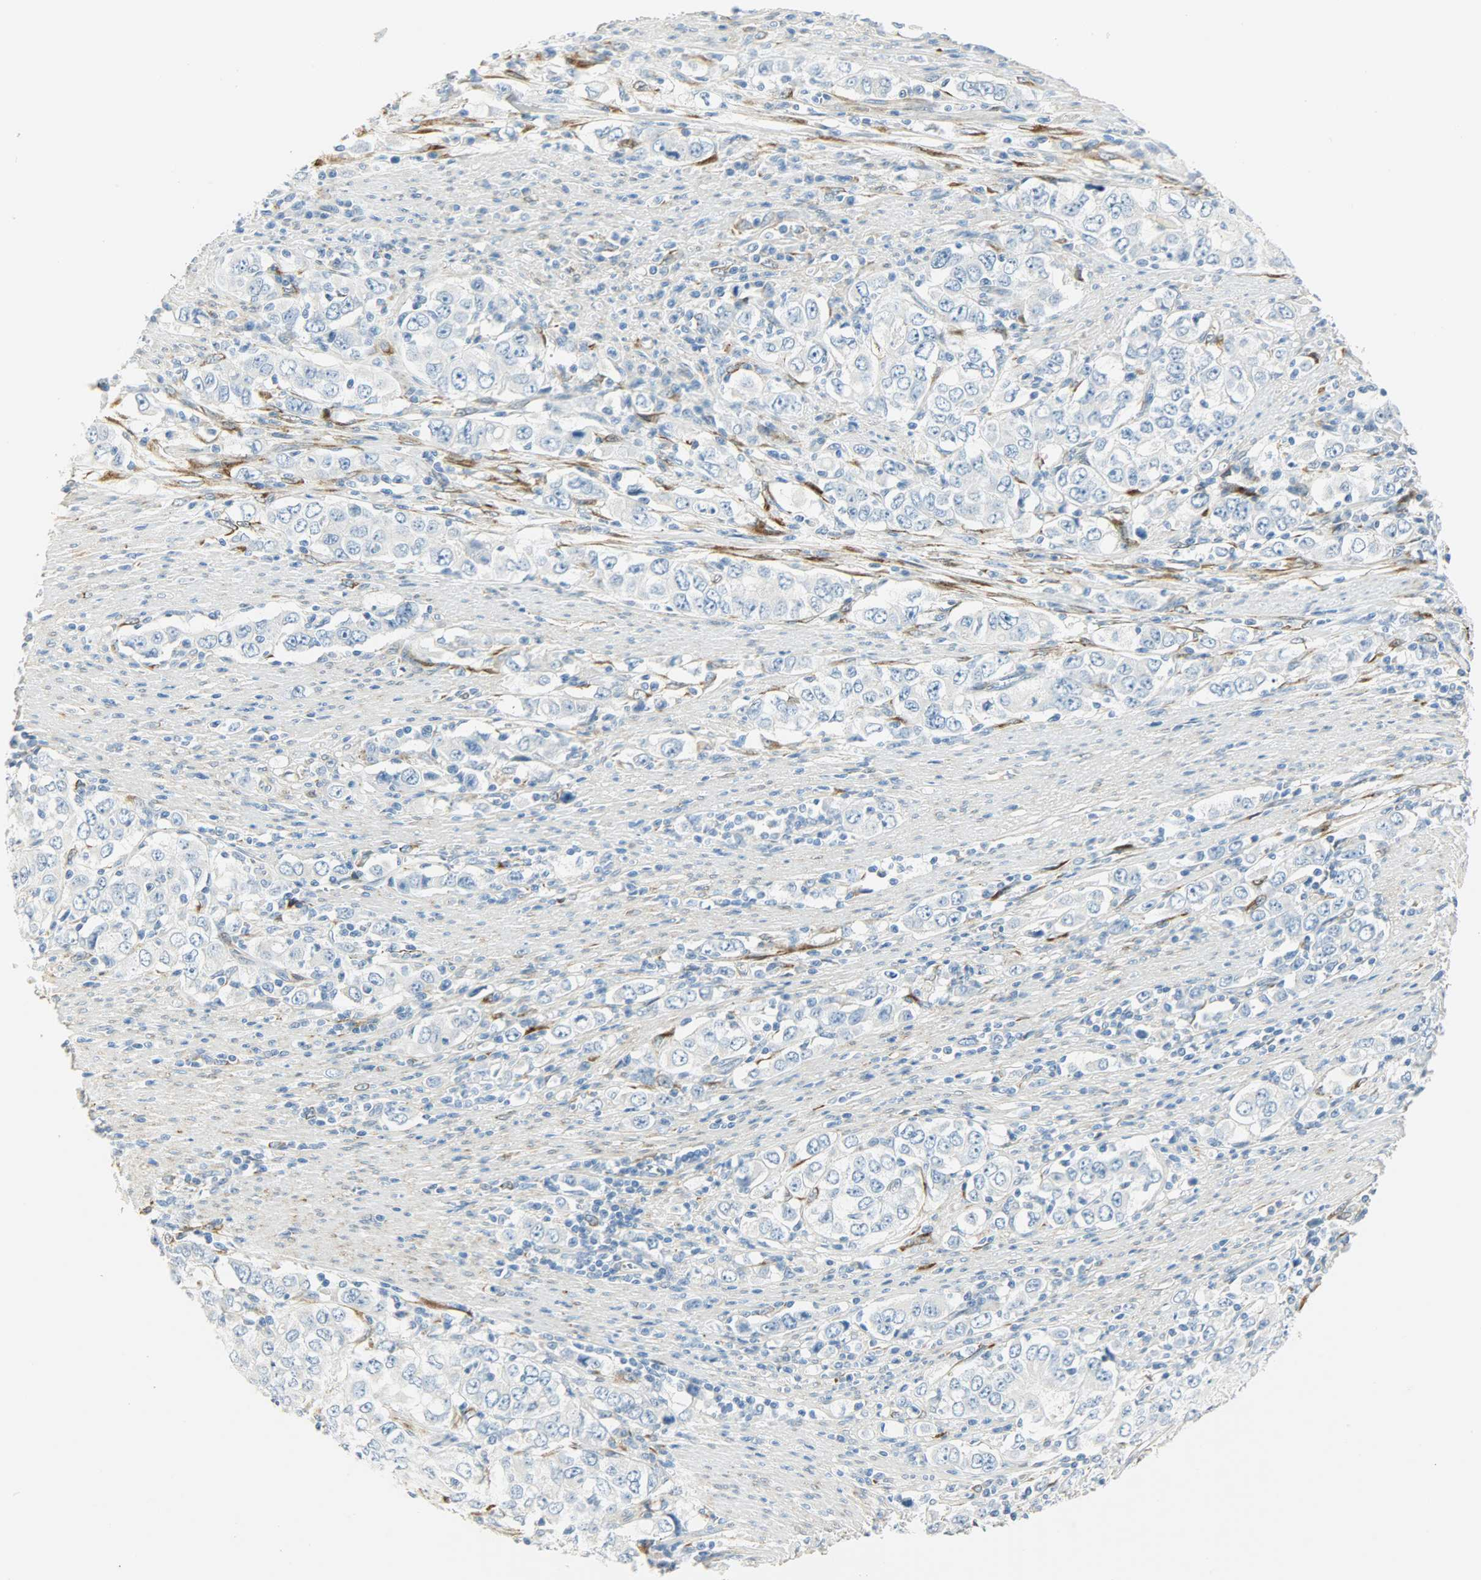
{"staining": {"intensity": "negative", "quantity": "none", "location": "none"}, "tissue": "stomach cancer", "cell_type": "Tumor cells", "image_type": "cancer", "snomed": [{"axis": "morphology", "description": "Adenocarcinoma, NOS"}, {"axis": "topography", "description": "Stomach, lower"}], "caption": "Human stomach adenocarcinoma stained for a protein using immunohistochemistry (IHC) exhibits no staining in tumor cells.", "gene": "PKD2", "patient": {"sex": "female", "age": 72}}